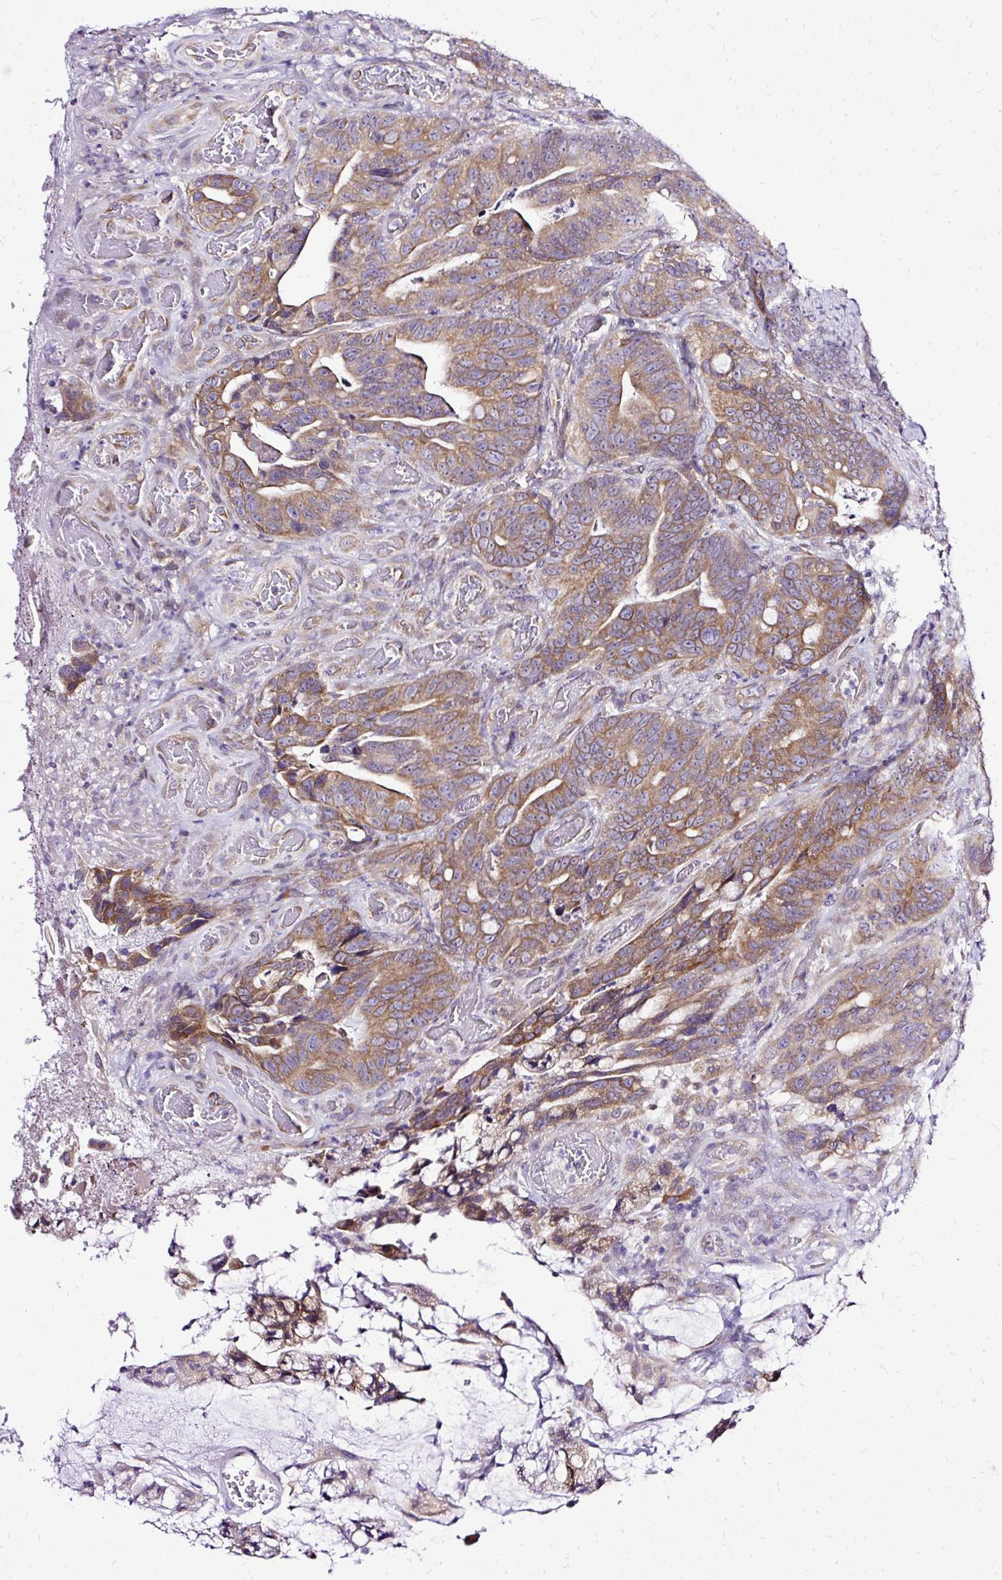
{"staining": {"intensity": "moderate", "quantity": ">75%", "location": "cytoplasmic/membranous"}, "tissue": "colorectal cancer", "cell_type": "Tumor cells", "image_type": "cancer", "snomed": [{"axis": "morphology", "description": "Adenocarcinoma, NOS"}, {"axis": "topography", "description": "Colon"}], "caption": "Moderate cytoplasmic/membranous positivity for a protein is appreciated in approximately >75% of tumor cells of colorectal adenocarcinoma using immunohistochemistry.", "gene": "AMFR", "patient": {"sex": "female", "age": 82}}